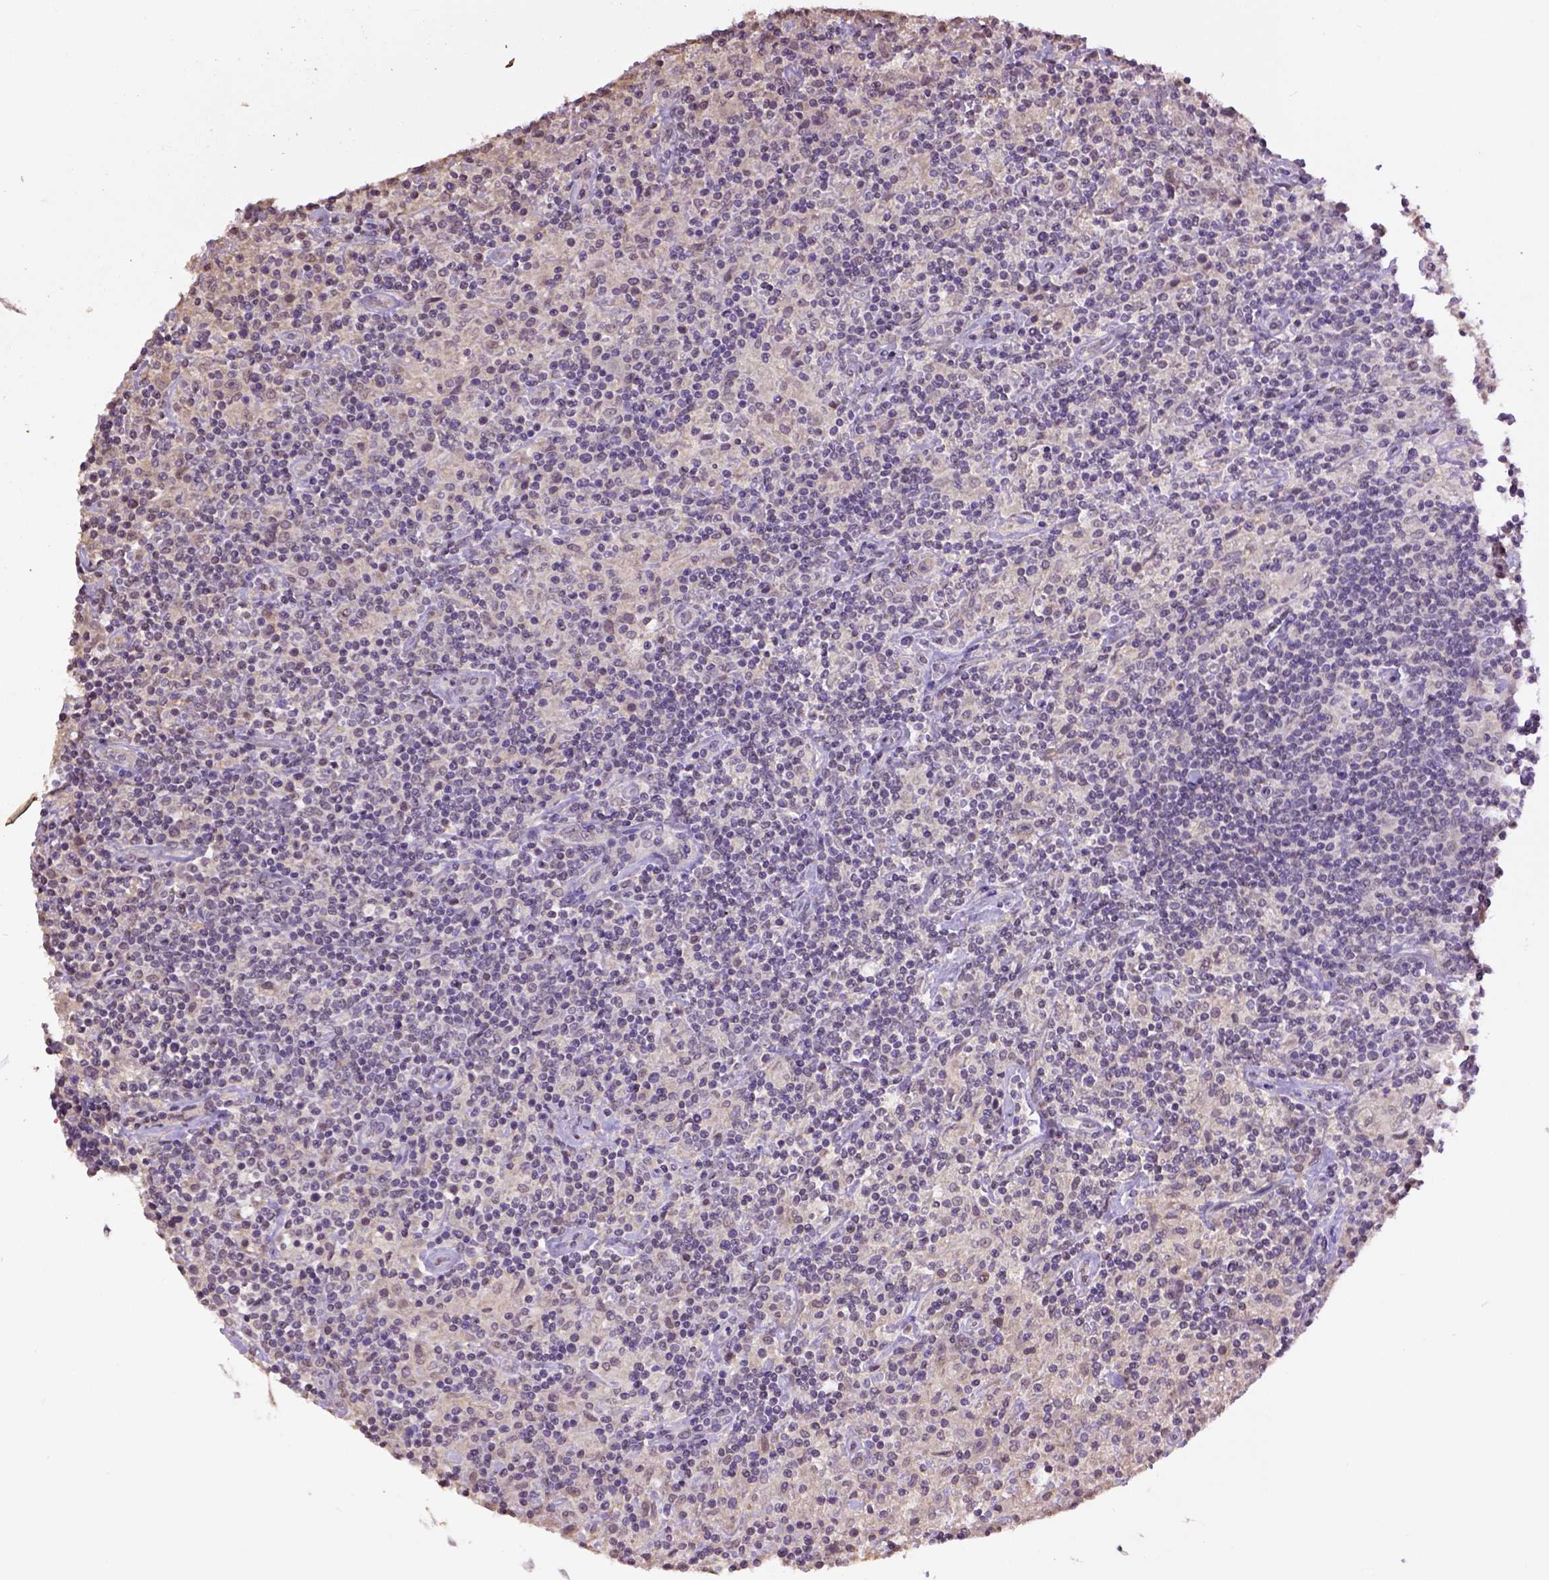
{"staining": {"intensity": "weak", "quantity": ">75%", "location": "cytoplasmic/membranous"}, "tissue": "lymphoma", "cell_type": "Tumor cells", "image_type": "cancer", "snomed": [{"axis": "morphology", "description": "Hodgkin's disease, NOS"}, {"axis": "topography", "description": "Lymph node"}], "caption": "Brown immunohistochemical staining in lymphoma exhibits weak cytoplasmic/membranous expression in approximately >75% of tumor cells.", "gene": "WDR17", "patient": {"sex": "male", "age": 70}}